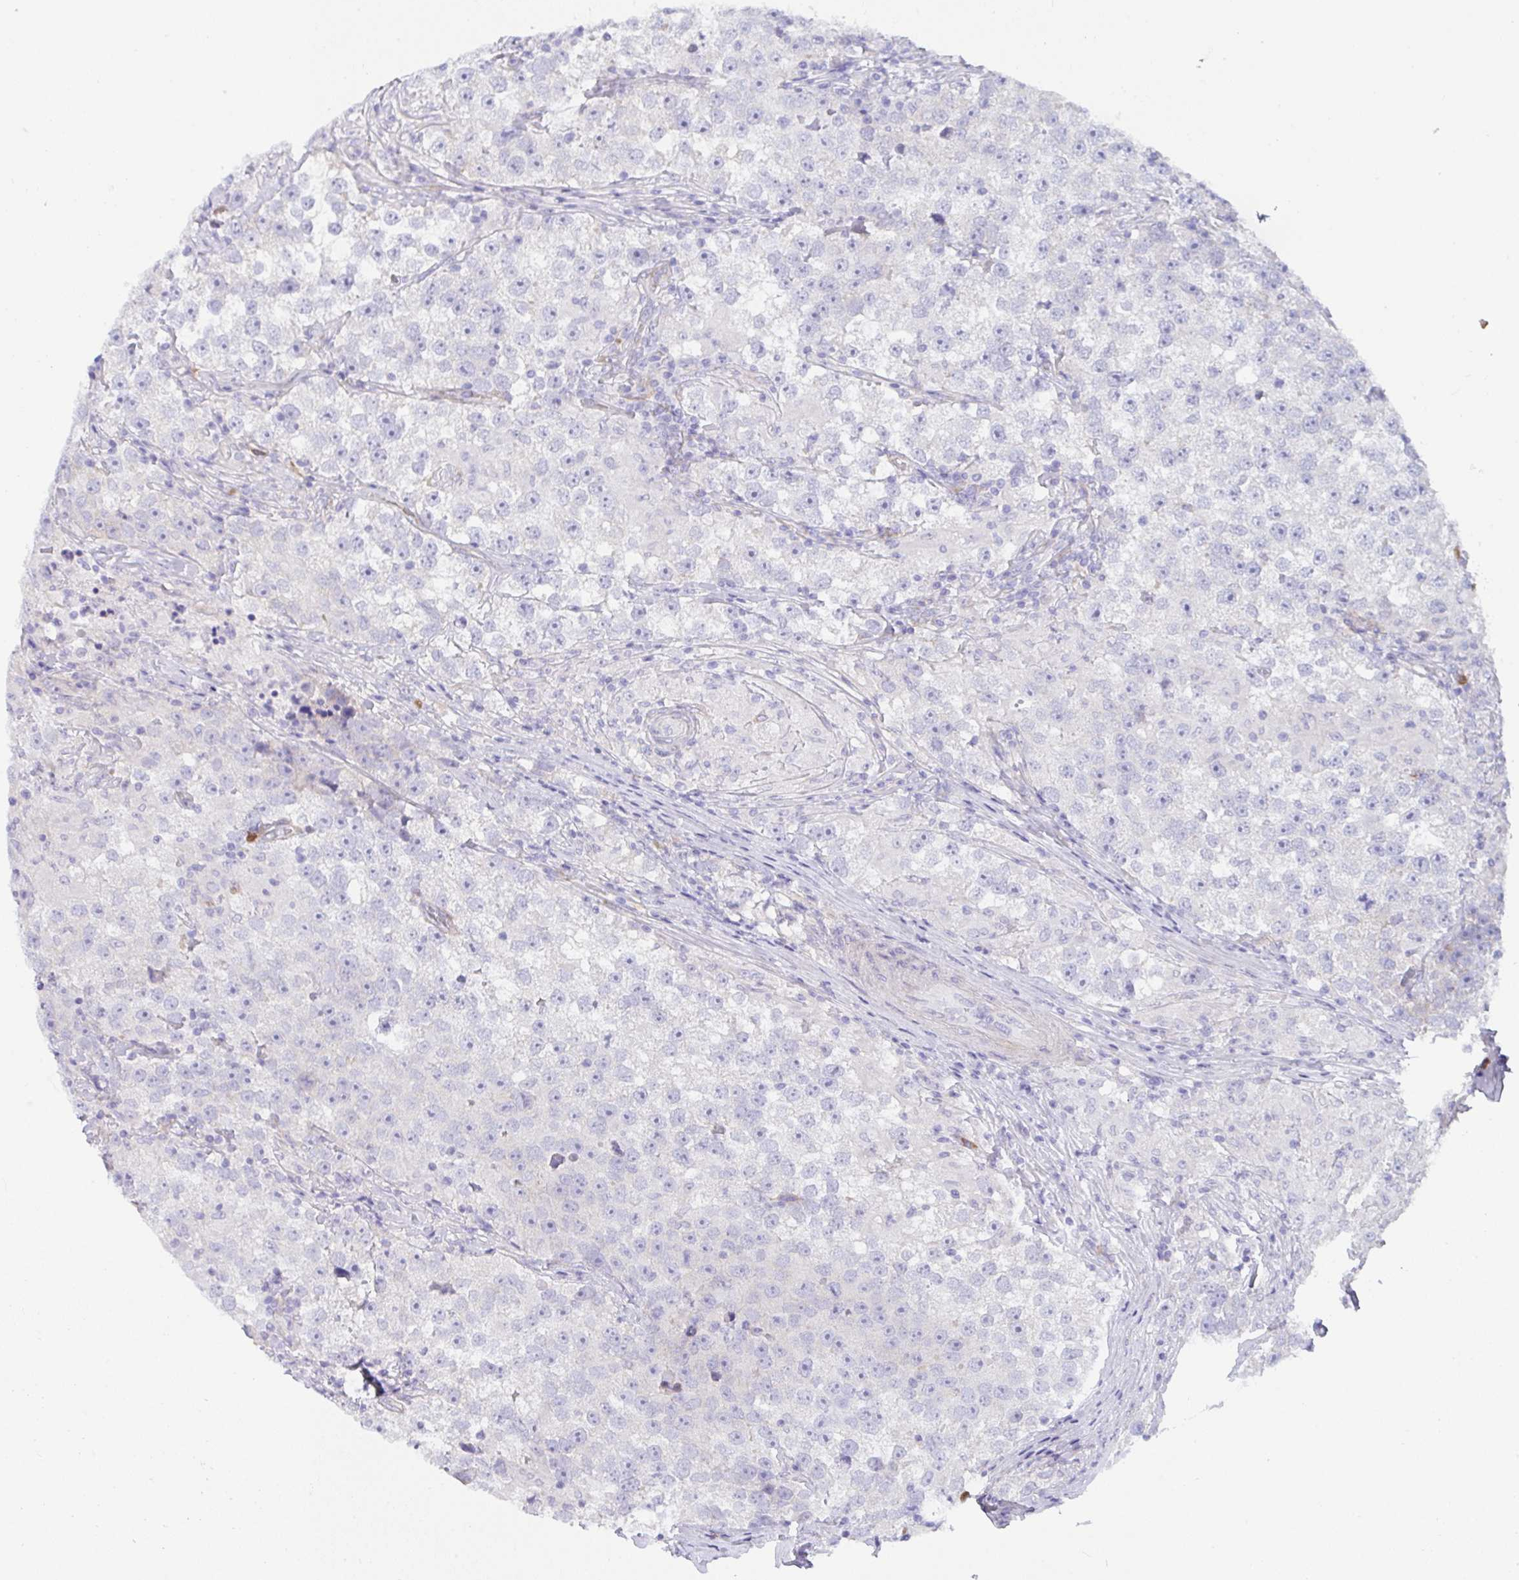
{"staining": {"intensity": "negative", "quantity": "none", "location": "none"}, "tissue": "testis cancer", "cell_type": "Tumor cells", "image_type": "cancer", "snomed": [{"axis": "morphology", "description": "Seminoma, NOS"}, {"axis": "topography", "description": "Testis"}], "caption": "The photomicrograph demonstrates no significant expression in tumor cells of seminoma (testis).", "gene": "GAB1", "patient": {"sex": "male", "age": 46}}